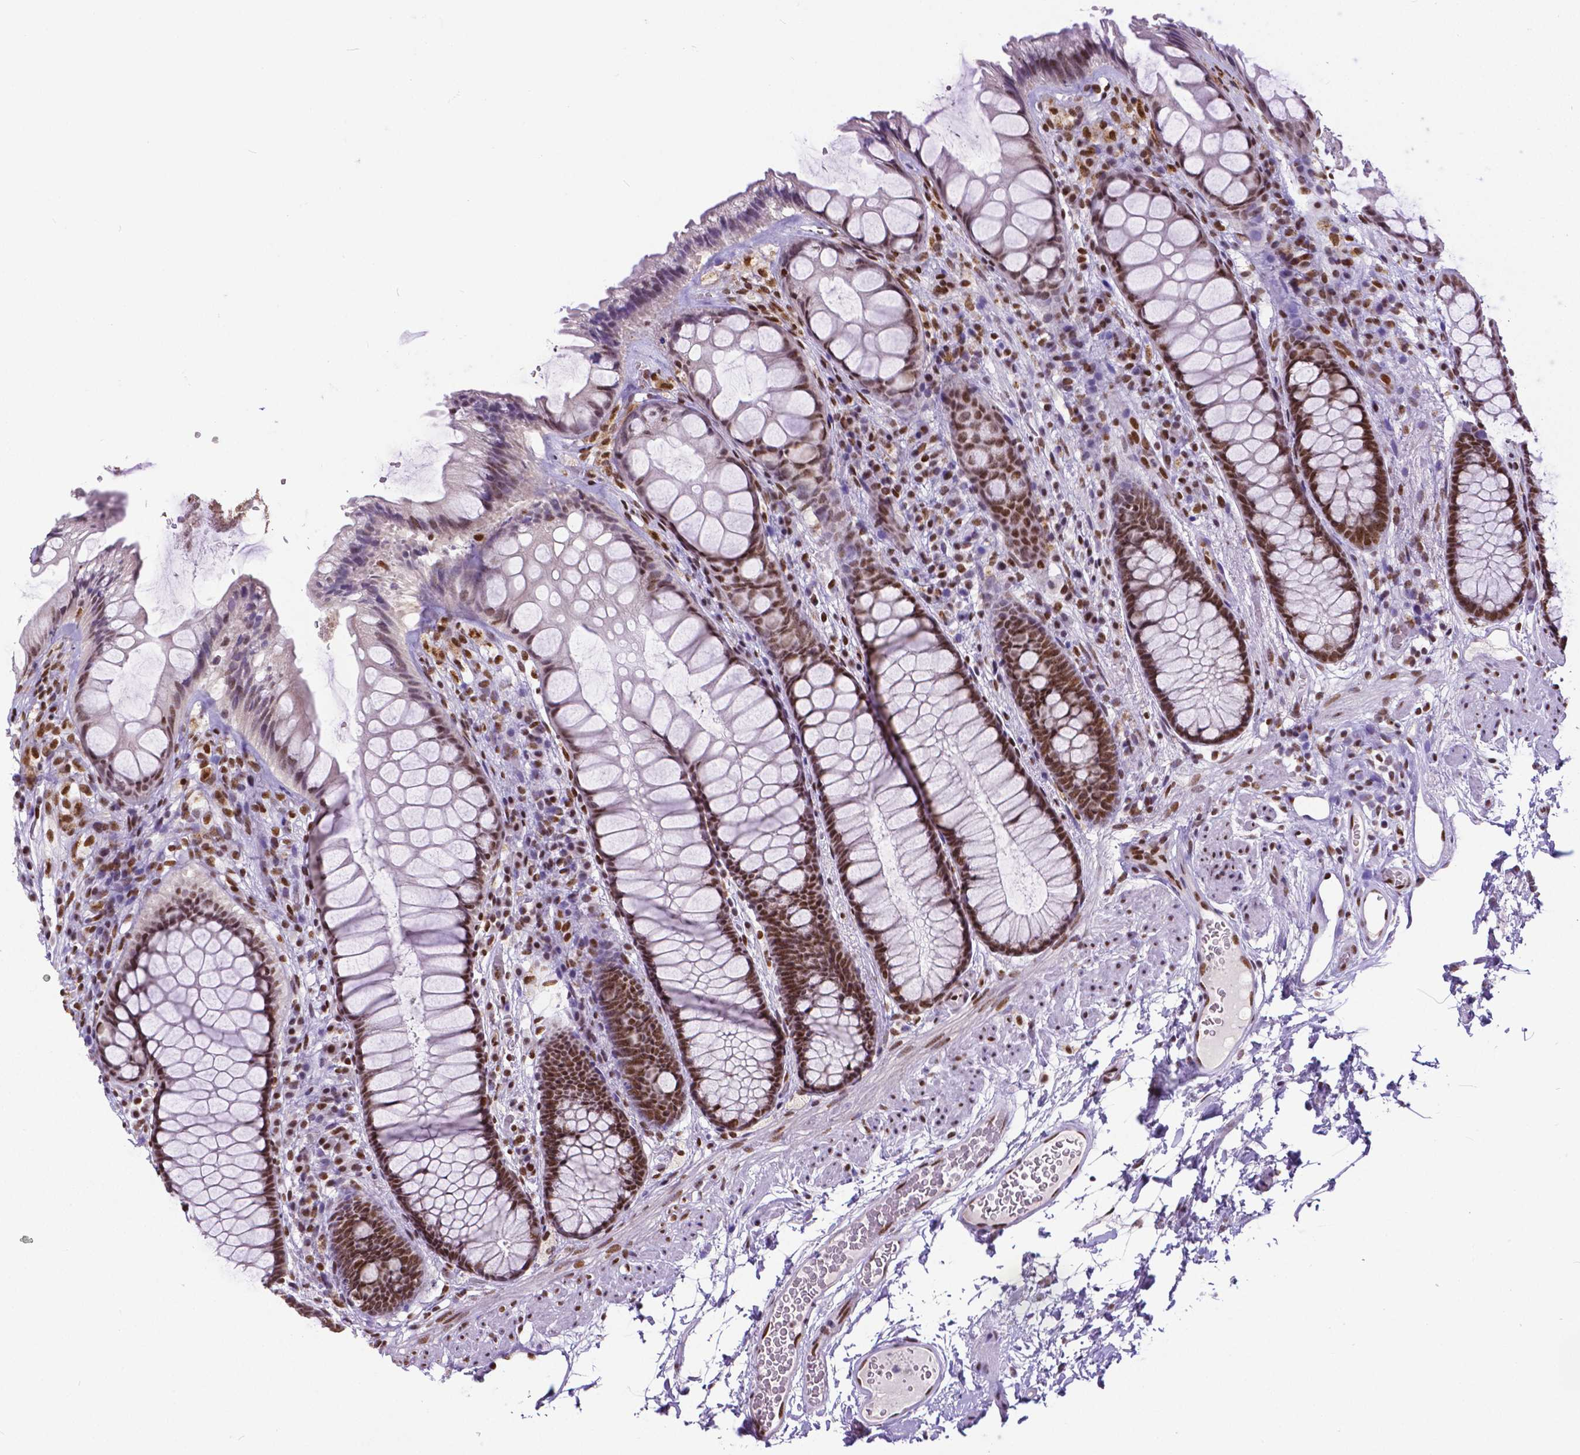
{"staining": {"intensity": "moderate", "quantity": ">75%", "location": "nuclear"}, "tissue": "rectum", "cell_type": "Glandular cells", "image_type": "normal", "snomed": [{"axis": "morphology", "description": "Normal tissue, NOS"}, {"axis": "topography", "description": "Rectum"}], "caption": "Immunohistochemical staining of unremarkable human rectum reveals moderate nuclear protein positivity in about >75% of glandular cells.", "gene": "ATRX", "patient": {"sex": "female", "age": 62}}